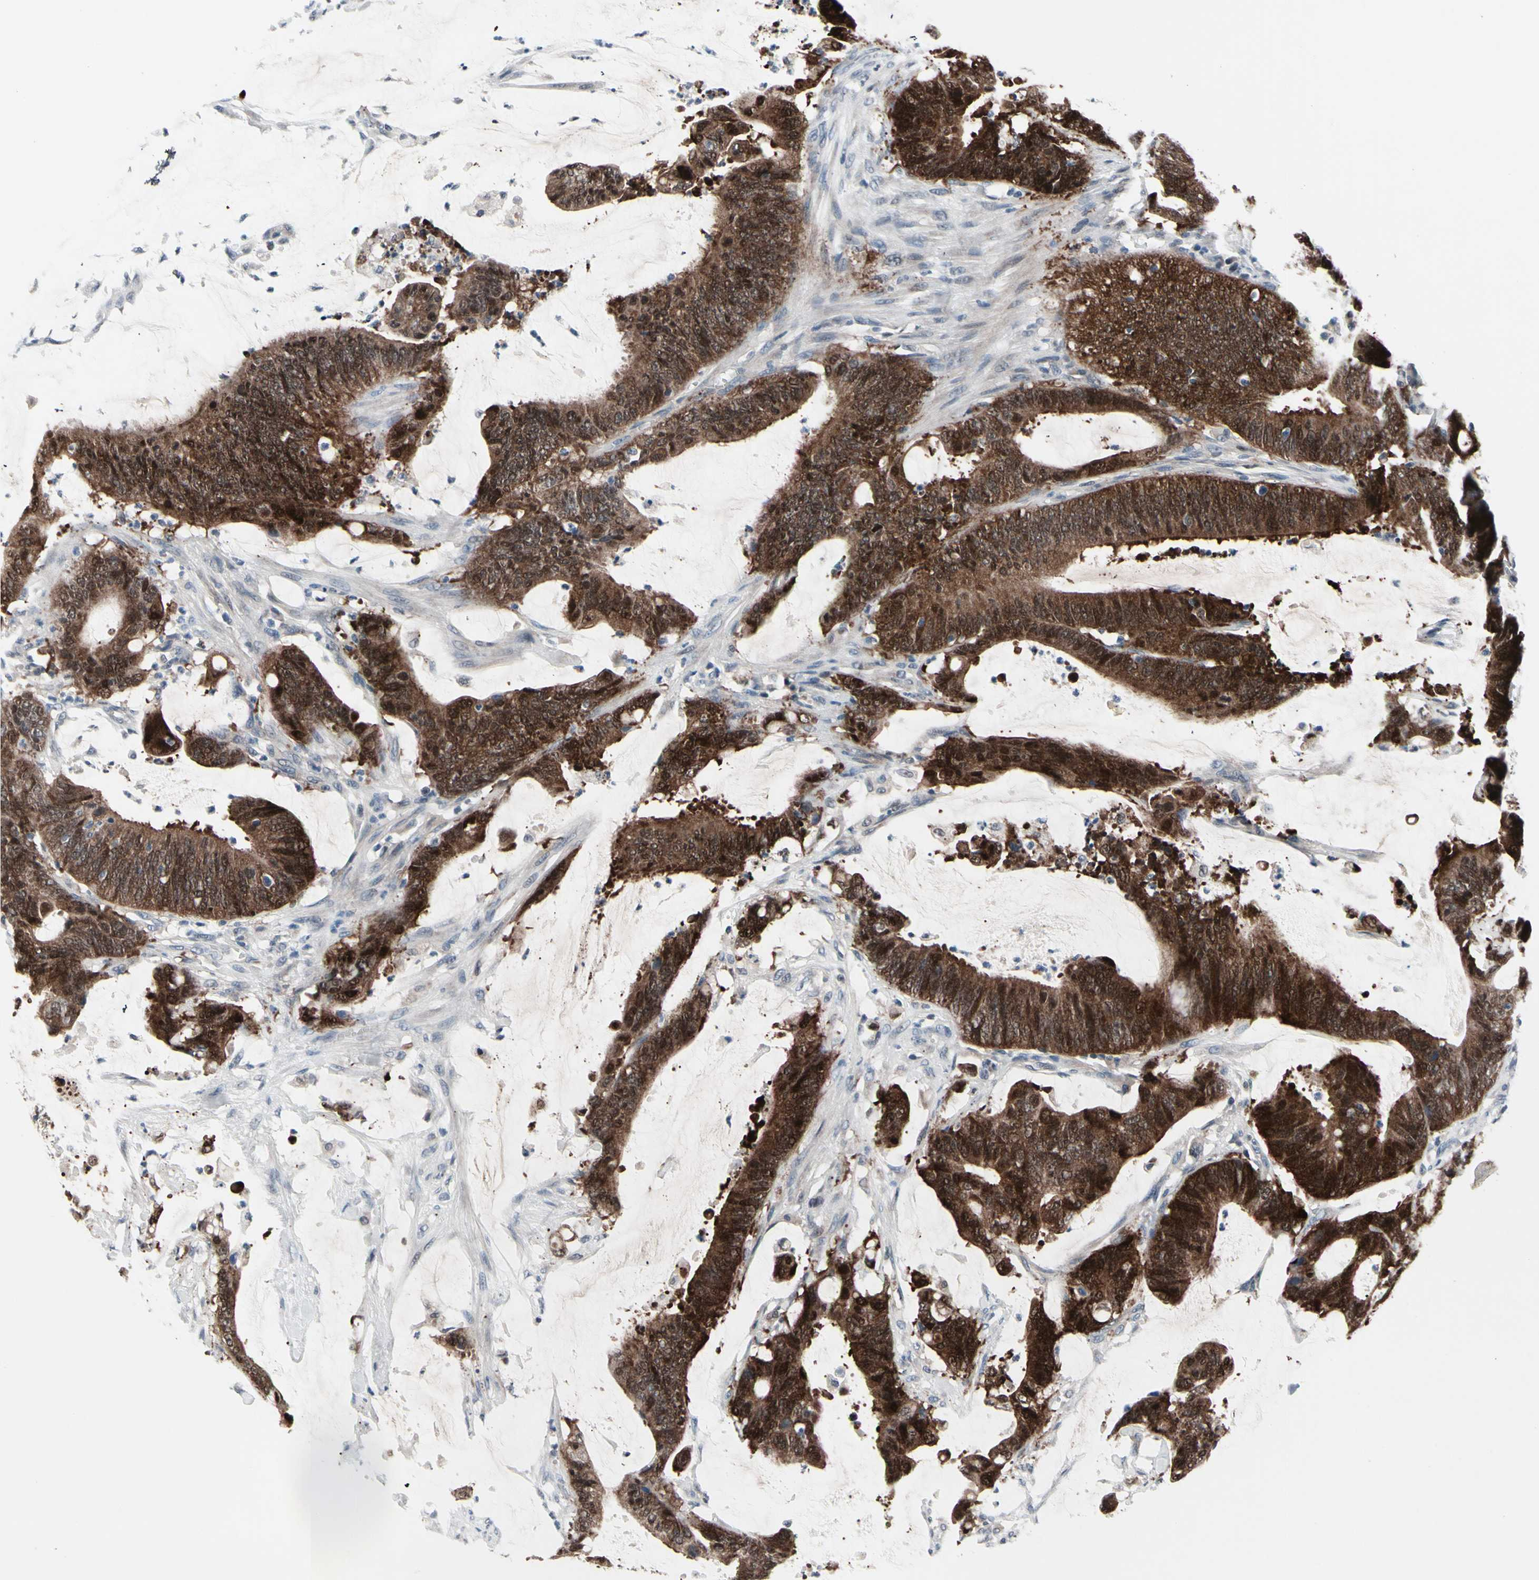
{"staining": {"intensity": "strong", "quantity": ">75%", "location": "cytoplasmic/membranous,nuclear"}, "tissue": "colorectal cancer", "cell_type": "Tumor cells", "image_type": "cancer", "snomed": [{"axis": "morphology", "description": "Adenocarcinoma, NOS"}, {"axis": "topography", "description": "Rectum"}], "caption": "The immunohistochemical stain labels strong cytoplasmic/membranous and nuclear expression in tumor cells of colorectal cancer (adenocarcinoma) tissue.", "gene": "TXN", "patient": {"sex": "female", "age": 66}}